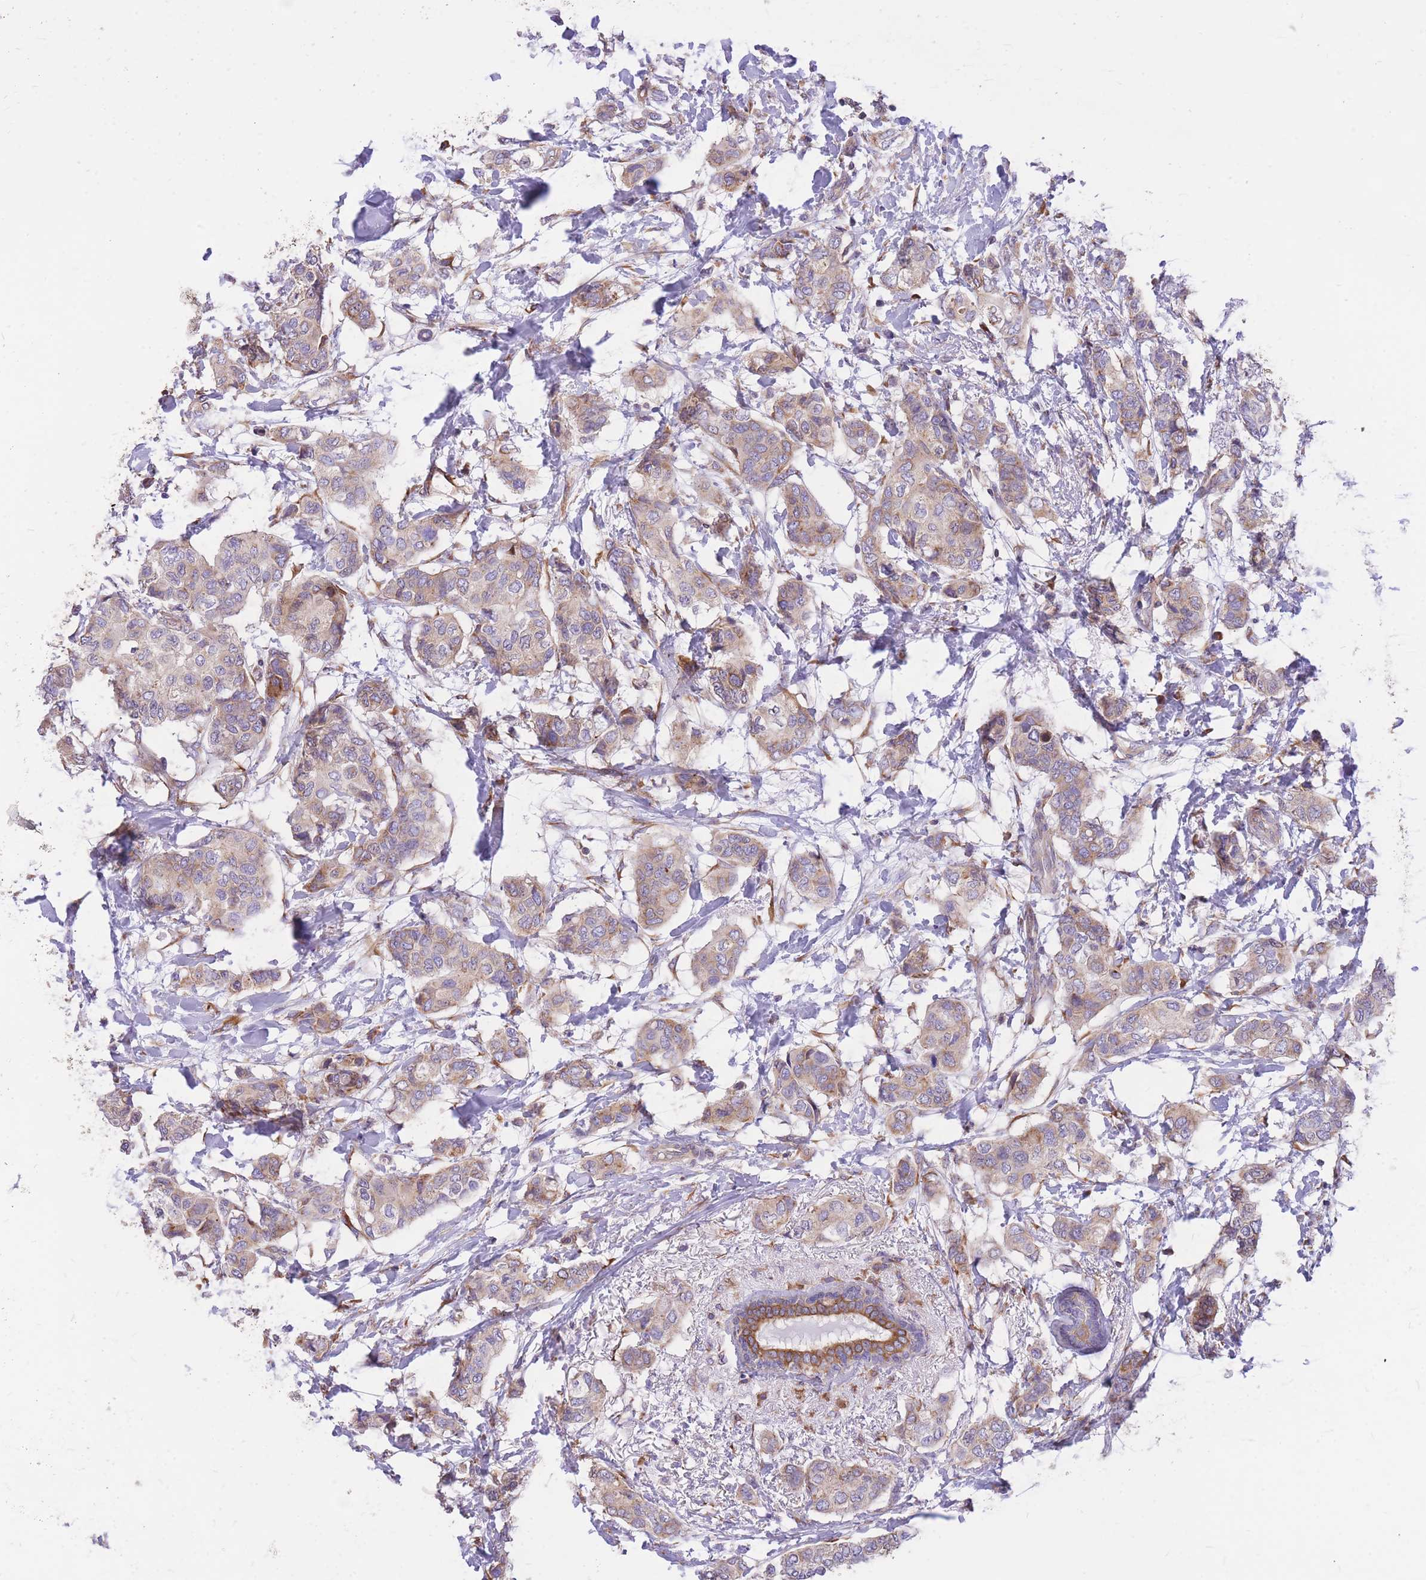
{"staining": {"intensity": "weak", "quantity": "25%-75%", "location": "cytoplasmic/membranous"}, "tissue": "breast cancer", "cell_type": "Tumor cells", "image_type": "cancer", "snomed": [{"axis": "morphology", "description": "Lobular carcinoma"}, {"axis": "topography", "description": "Breast"}], "caption": "About 25%-75% of tumor cells in breast lobular carcinoma reveal weak cytoplasmic/membranous protein staining as visualized by brown immunohistochemical staining.", "gene": "GBP7", "patient": {"sex": "female", "age": 51}}